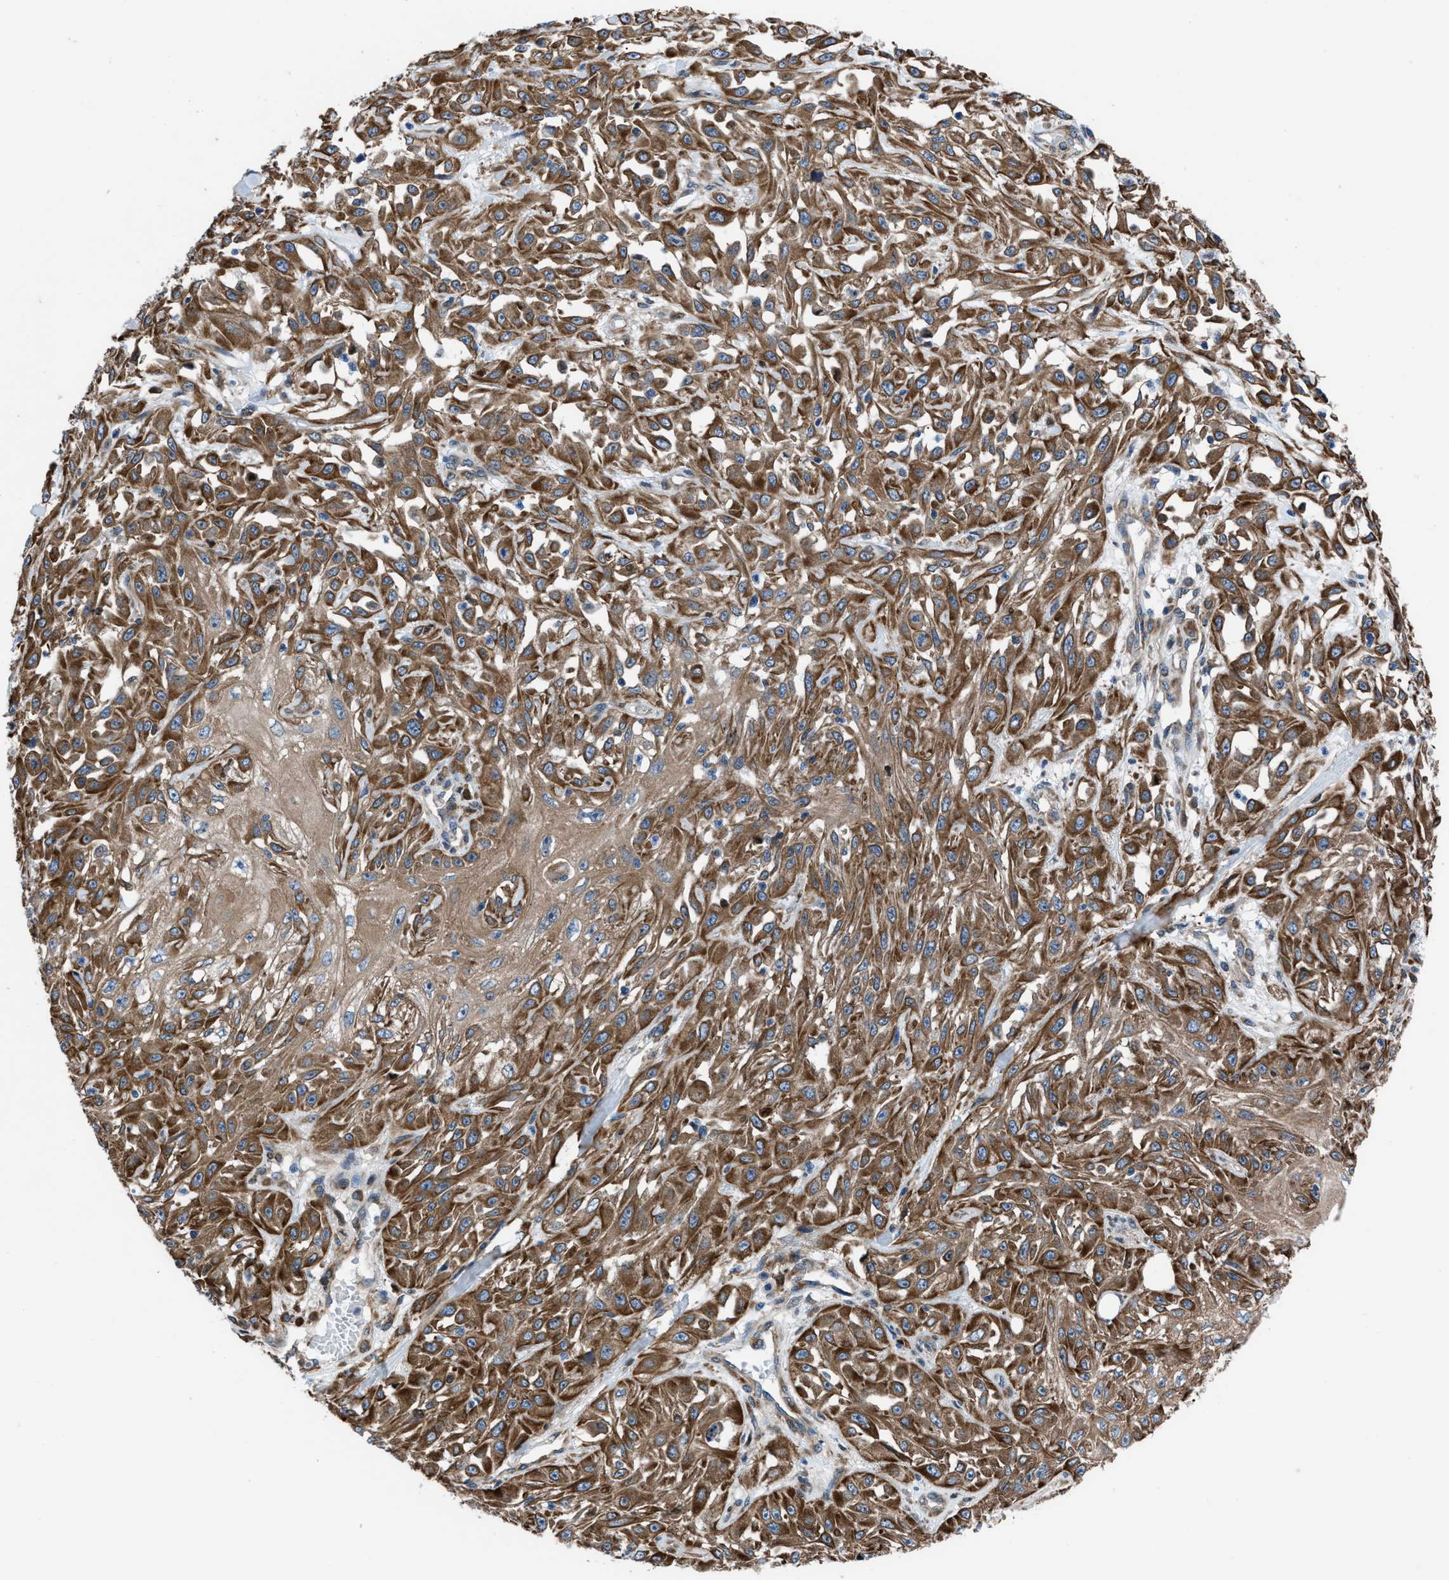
{"staining": {"intensity": "moderate", "quantity": ">75%", "location": "cytoplasmic/membranous"}, "tissue": "skin cancer", "cell_type": "Tumor cells", "image_type": "cancer", "snomed": [{"axis": "morphology", "description": "Squamous cell carcinoma, NOS"}, {"axis": "morphology", "description": "Squamous cell carcinoma, metastatic, NOS"}, {"axis": "topography", "description": "Skin"}, {"axis": "topography", "description": "Lymph node"}], "caption": "Metastatic squamous cell carcinoma (skin) tissue displays moderate cytoplasmic/membranous positivity in about >75% of tumor cells, visualized by immunohistochemistry.", "gene": "DMAC1", "patient": {"sex": "male", "age": 75}}